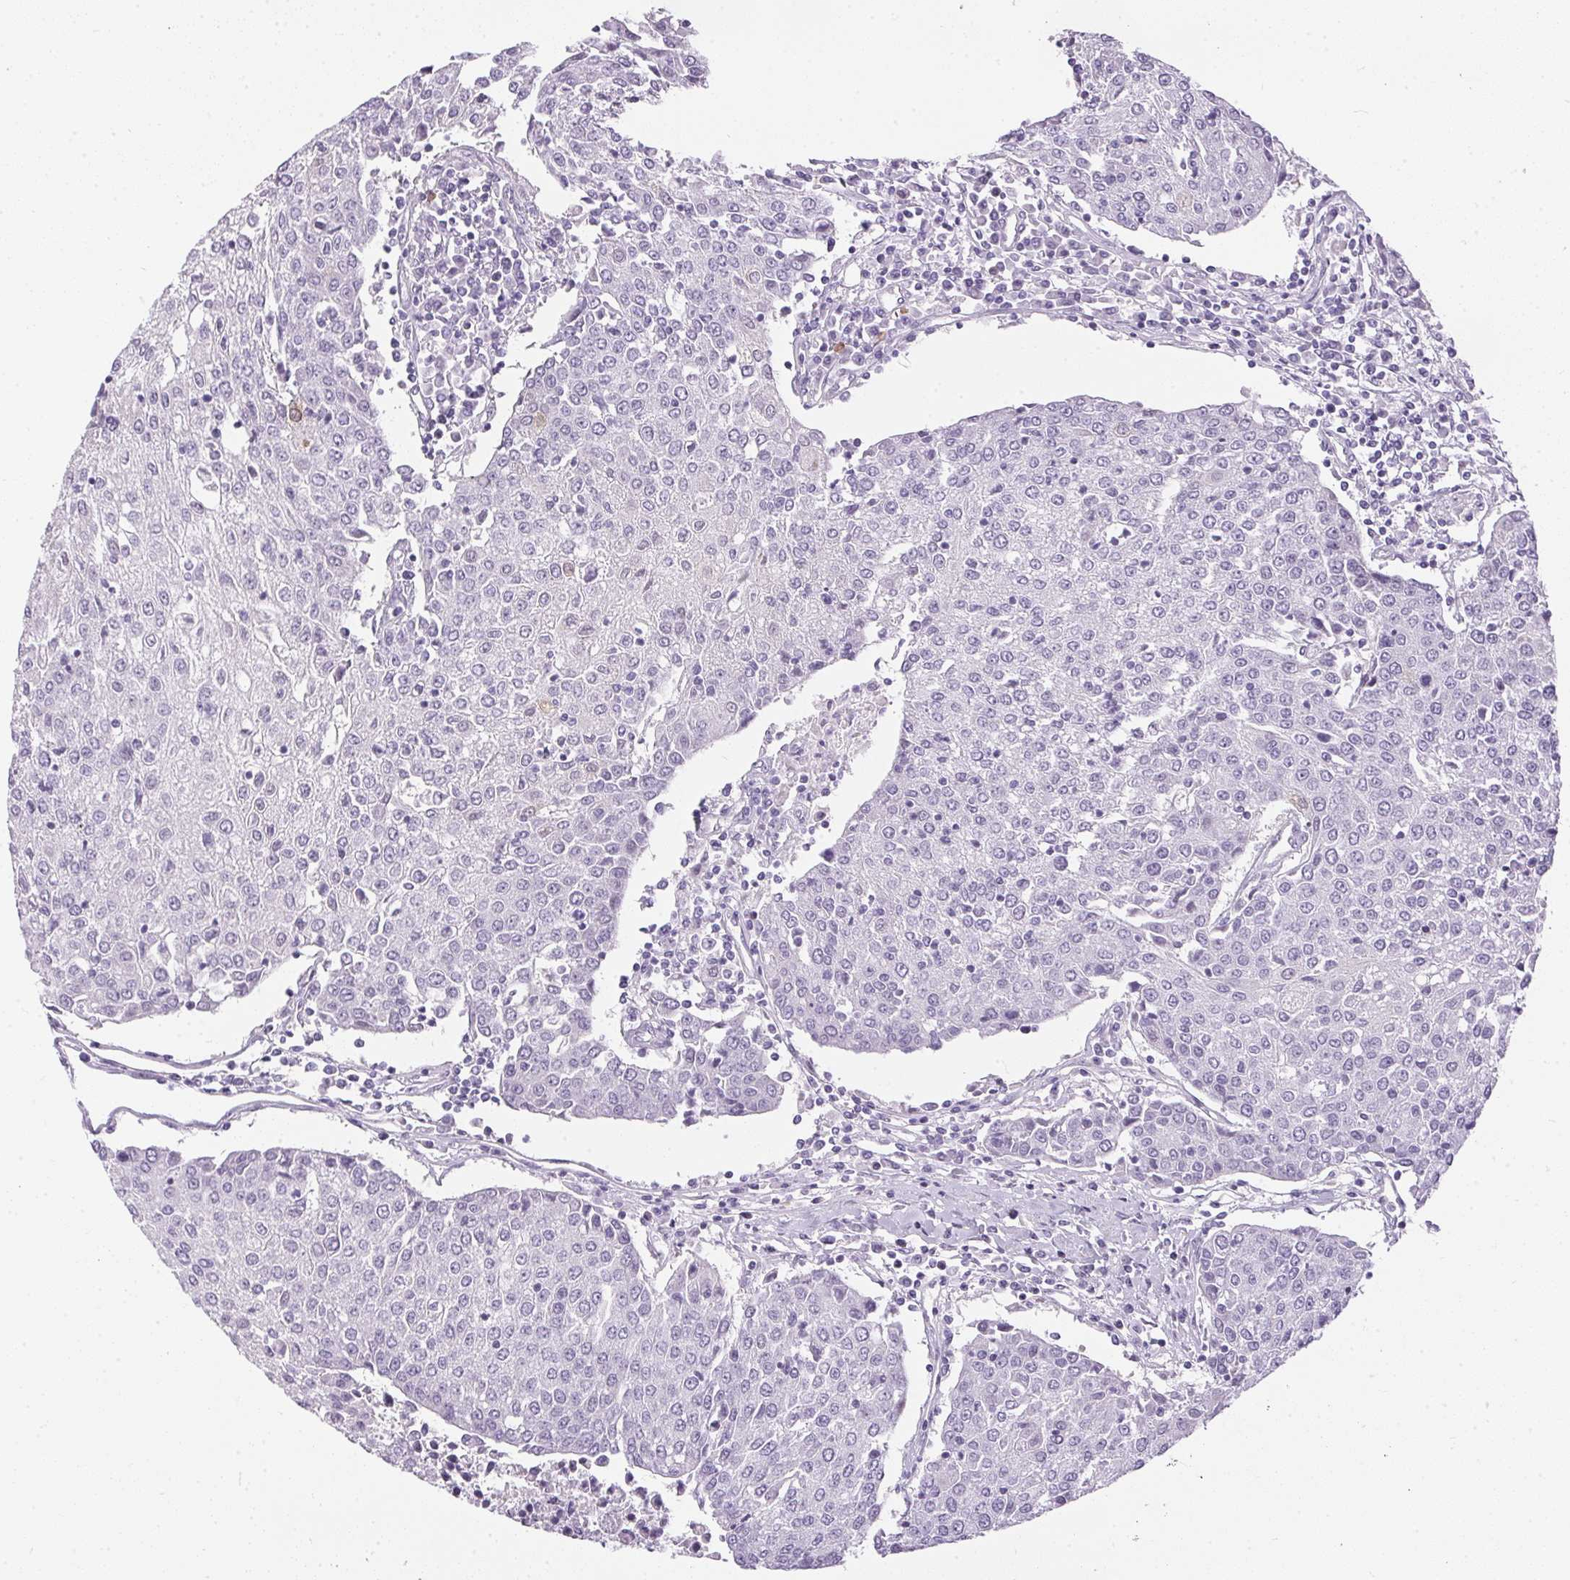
{"staining": {"intensity": "negative", "quantity": "none", "location": "none"}, "tissue": "urothelial cancer", "cell_type": "Tumor cells", "image_type": "cancer", "snomed": [{"axis": "morphology", "description": "Urothelial carcinoma, High grade"}, {"axis": "topography", "description": "Urinary bladder"}], "caption": "There is no significant positivity in tumor cells of high-grade urothelial carcinoma.", "gene": "GBP6", "patient": {"sex": "female", "age": 85}}